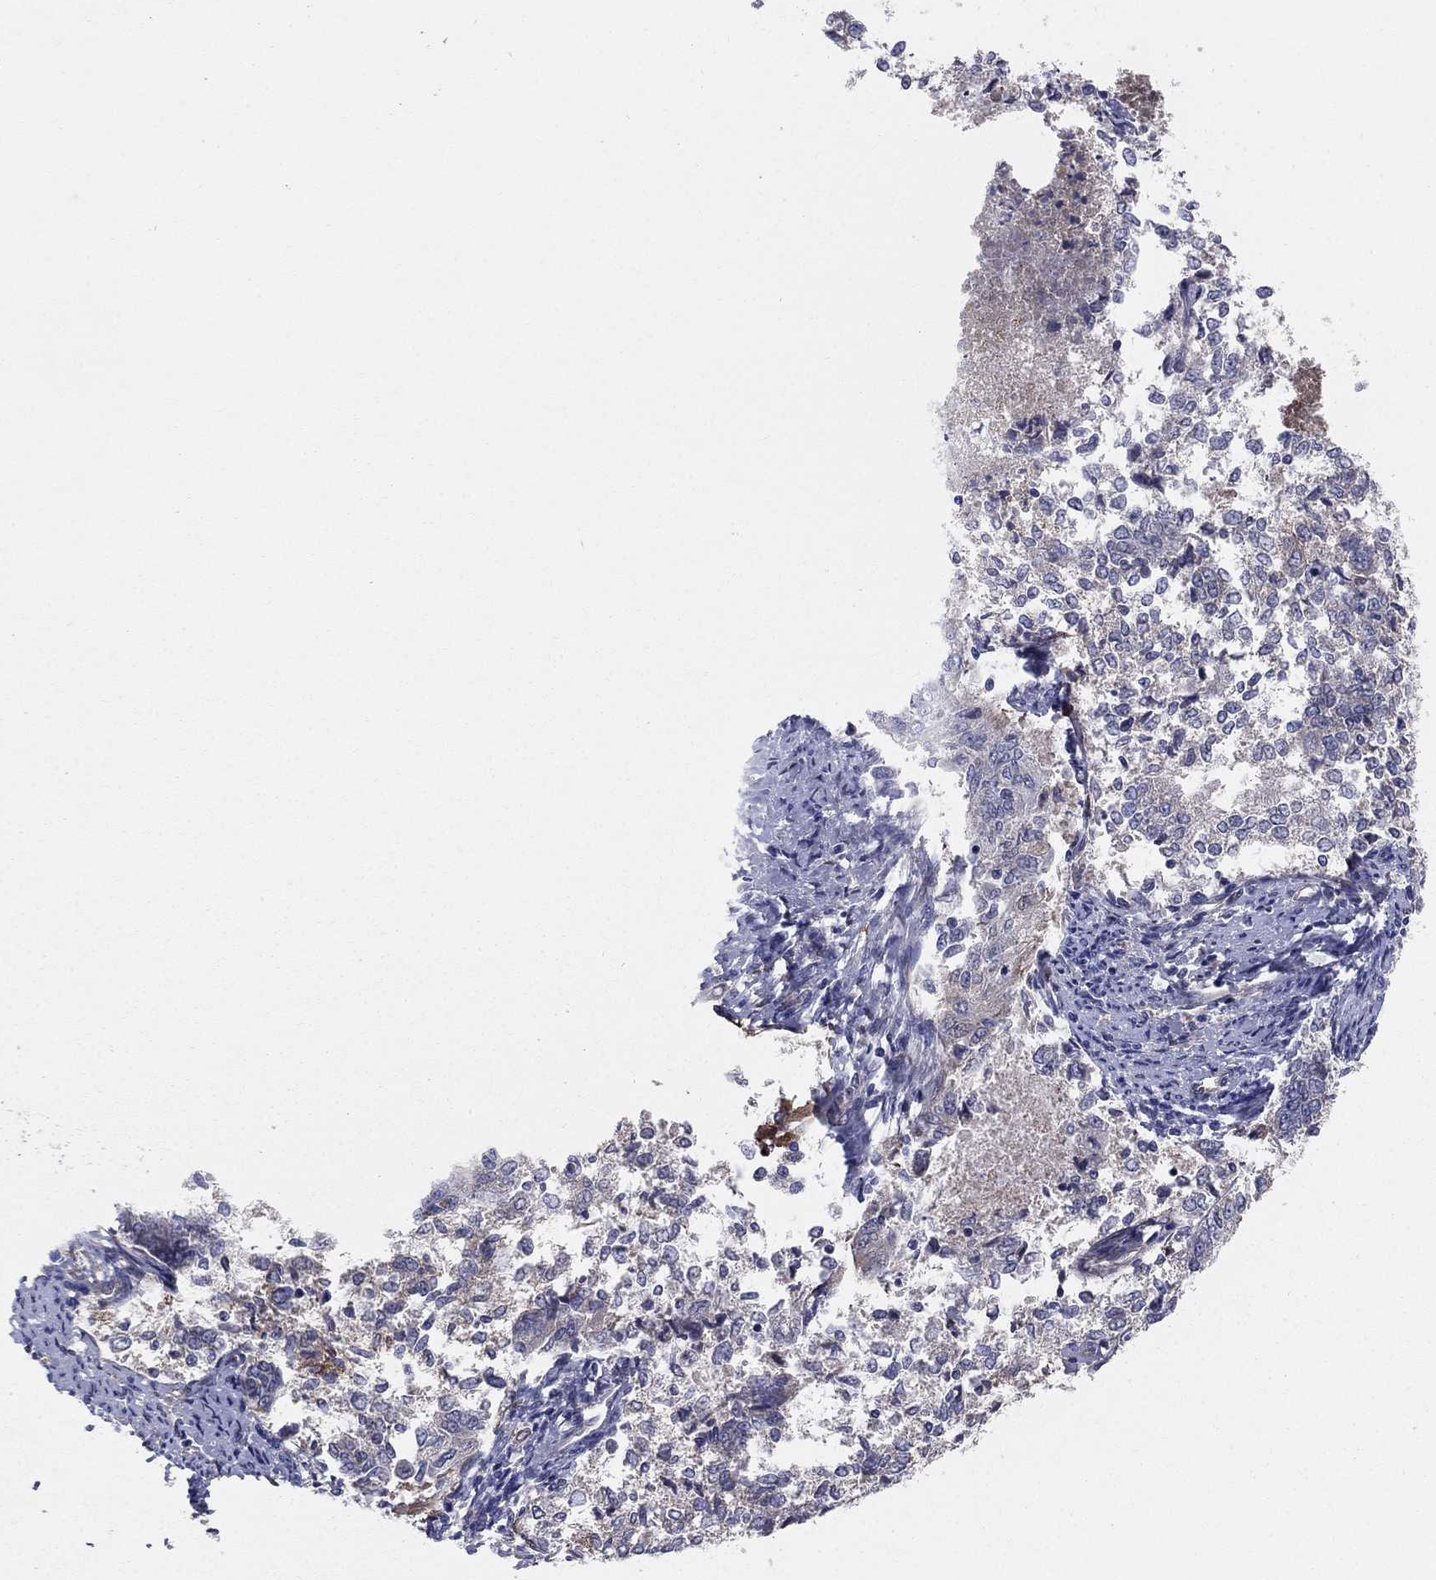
{"staining": {"intensity": "negative", "quantity": "none", "location": "none"}, "tissue": "endometrial cancer", "cell_type": "Tumor cells", "image_type": "cancer", "snomed": [{"axis": "morphology", "description": "Adenocarcinoma, NOS"}, {"axis": "topography", "description": "Endometrium"}], "caption": "The image reveals no staining of tumor cells in endometrial cancer. Brightfield microscopy of immunohistochemistry (IHC) stained with DAB (3,3'-diaminobenzidine) (brown) and hematoxylin (blue), captured at high magnification.", "gene": "EMP2", "patient": {"sex": "female", "age": 65}}